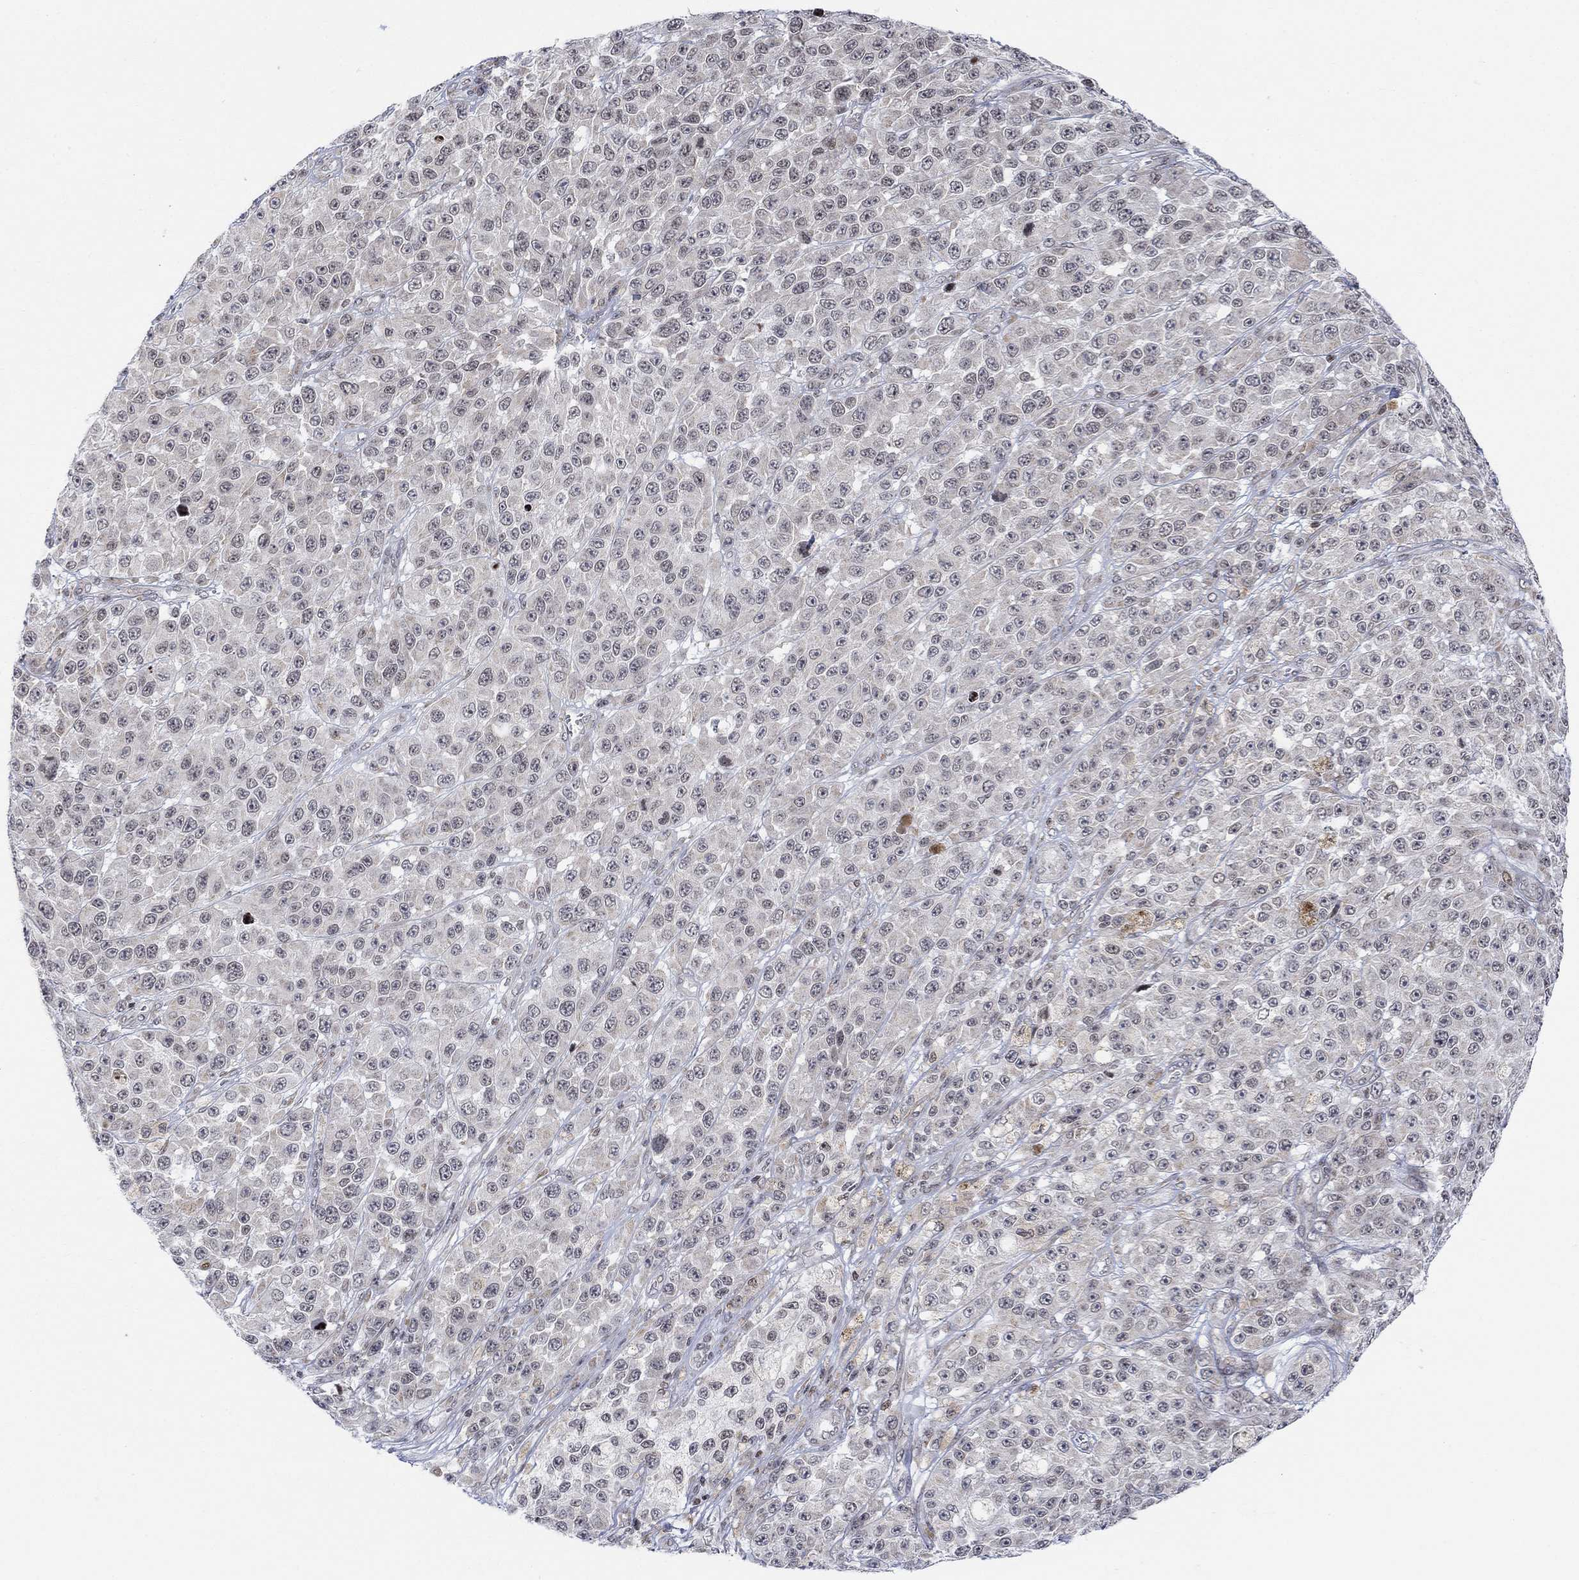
{"staining": {"intensity": "negative", "quantity": "none", "location": "none"}, "tissue": "melanoma", "cell_type": "Tumor cells", "image_type": "cancer", "snomed": [{"axis": "morphology", "description": "Malignant melanoma, NOS"}, {"axis": "topography", "description": "Skin"}], "caption": "An IHC photomicrograph of malignant melanoma is shown. There is no staining in tumor cells of malignant melanoma. Brightfield microscopy of IHC stained with DAB (3,3'-diaminobenzidine) (brown) and hematoxylin (blue), captured at high magnification.", "gene": "ABHD14A", "patient": {"sex": "female", "age": 58}}